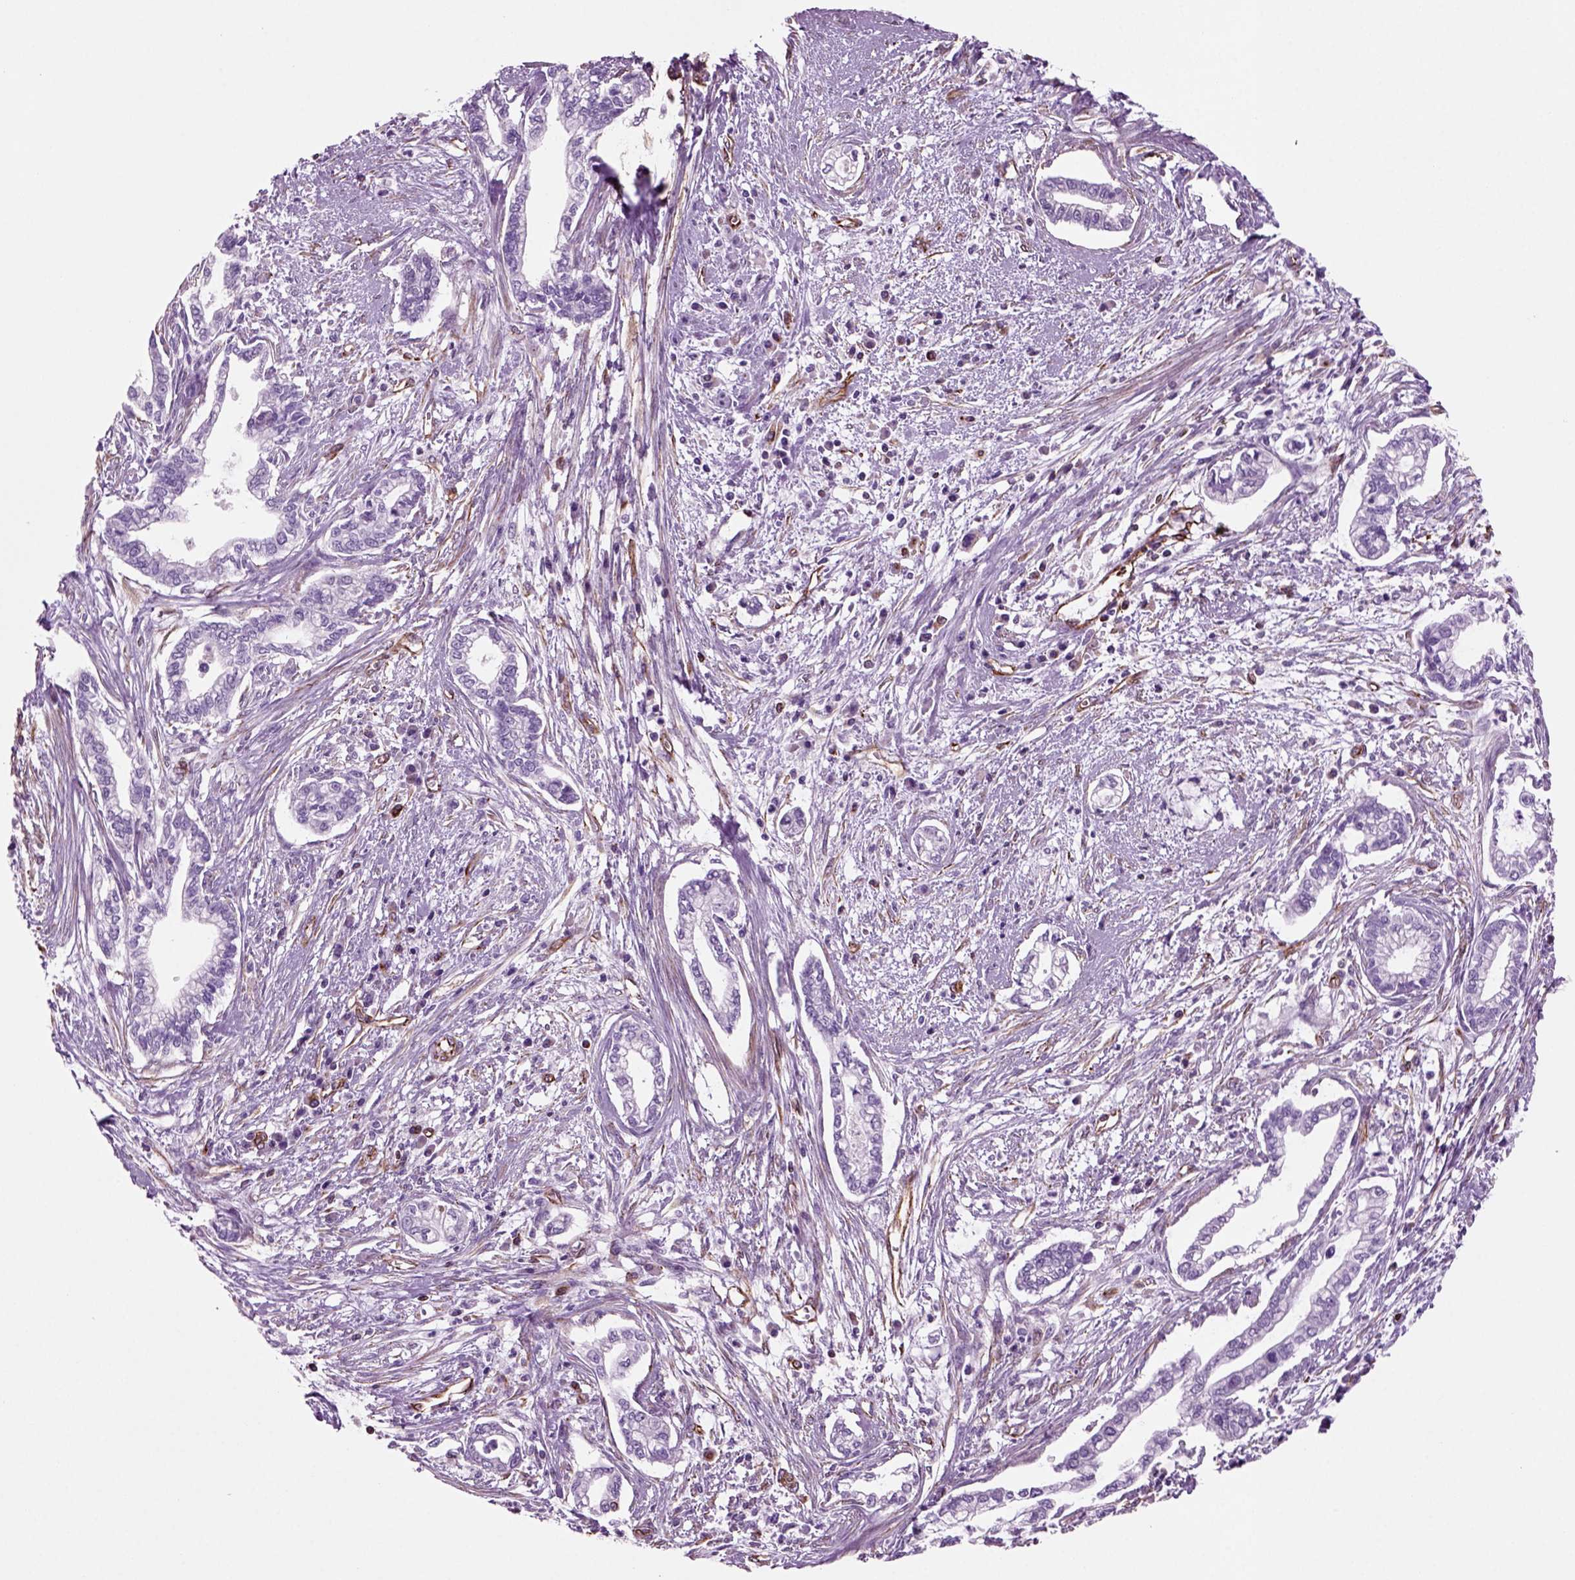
{"staining": {"intensity": "negative", "quantity": "none", "location": "none"}, "tissue": "cervical cancer", "cell_type": "Tumor cells", "image_type": "cancer", "snomed": [{"axis": "morphology", "description": "Adenocarcinoma, NOS"}, {"axis": "topography", "description": "Cervix"}], "caption": "IHC micrograph of neoplastic tissue: human cervical adenocarcinoma stained with DAB (3,3'-diaminobenzidine) shows no significant protein expression in tumor cells.", "gene": "ACER3", "patient": {"sex": "female", "age": 62}}